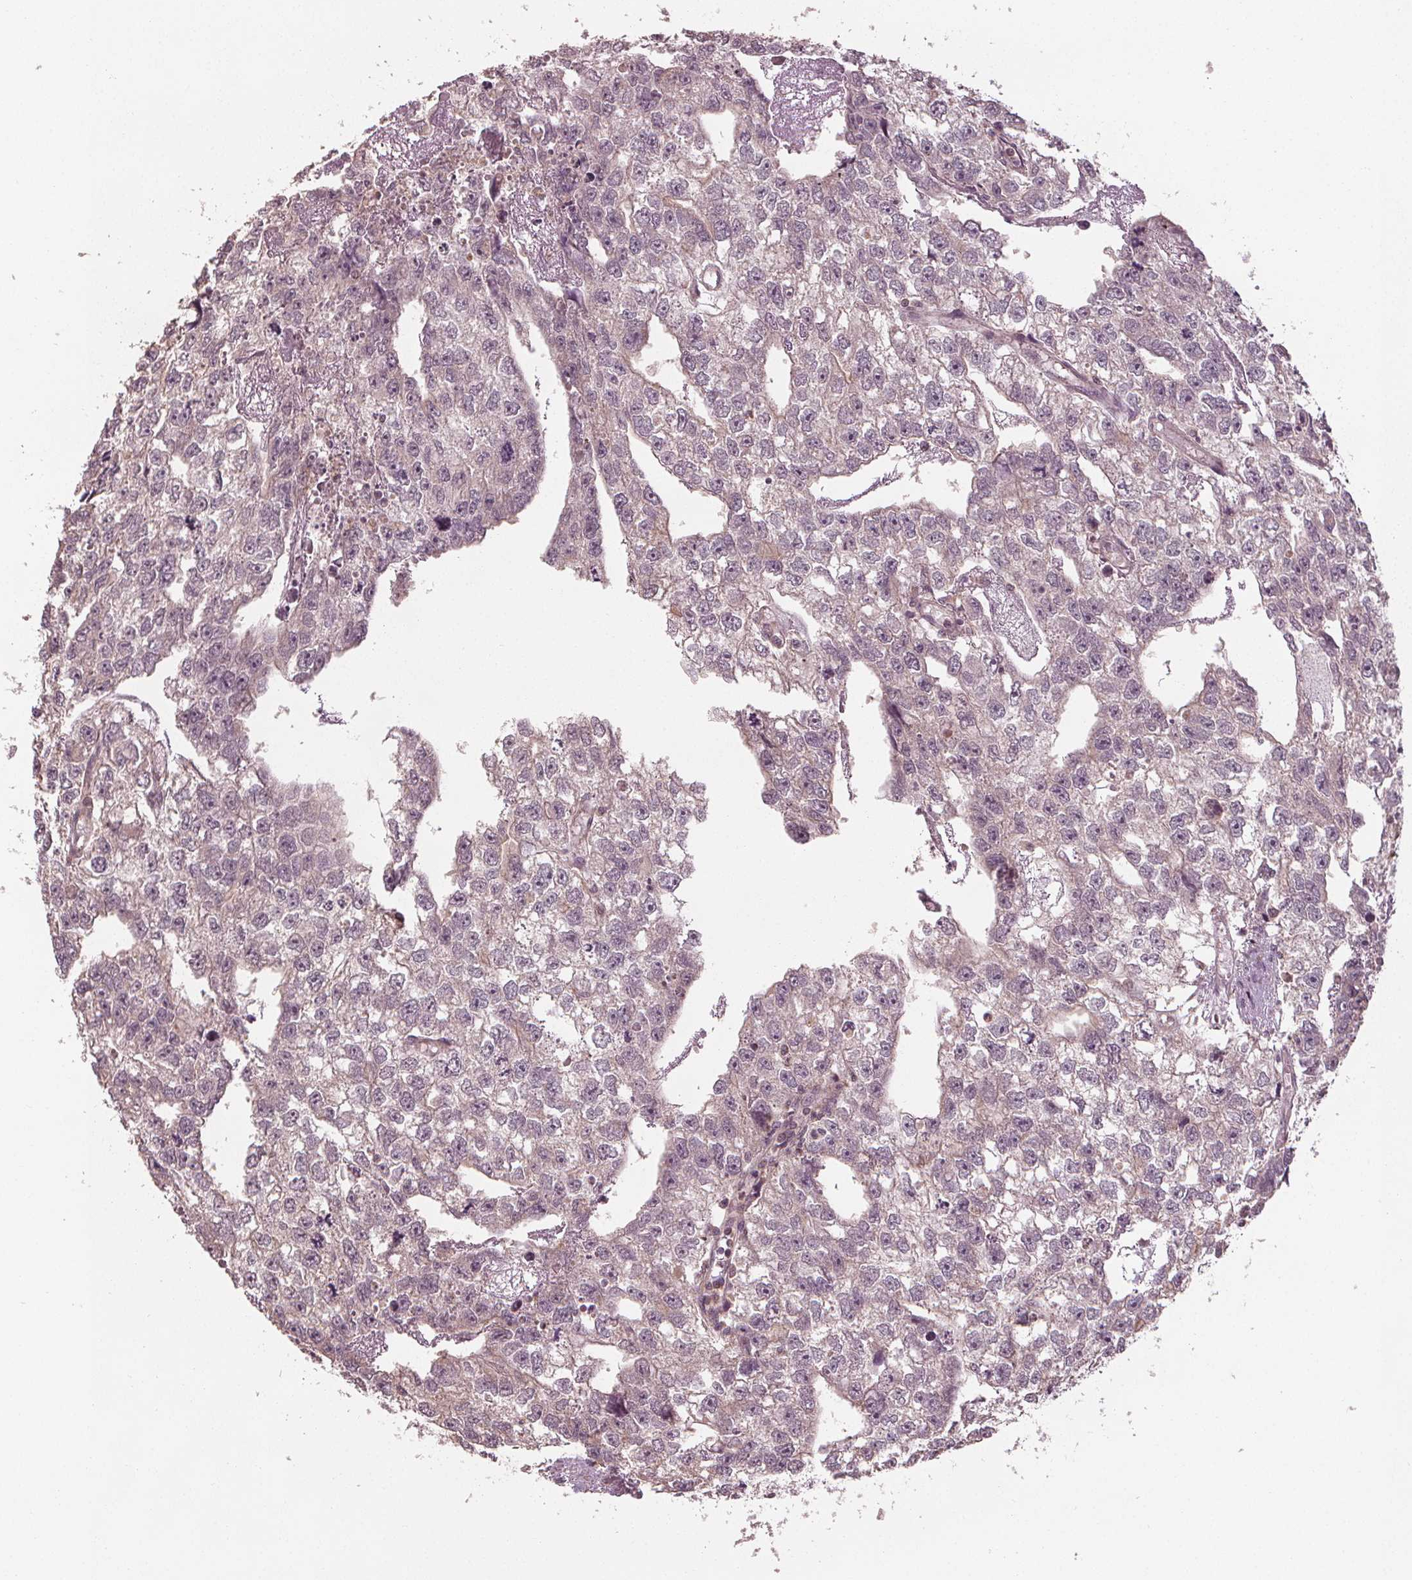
{"staining": {"intensity": "negative", "quantity": "none", "location": "none"}, "tissue": "testis cancer", "cell_type": "Tumor cells", "image_type": "cancer", "snomed": [{"axis": "morphology", "description": "Carcinoma, Embryonal, NOS"}, {"axis": "morphology", "description": "Teratoma, malignant, NOS"}, {"axis": "topography", "description": "Testis"}], "caption": "Teratoma (malignant) (testis) stained for a protein using IHC exhibits no staining tumor cells.", "gene": "GNB2", "patient": {"sex": "male", "age": 44}}